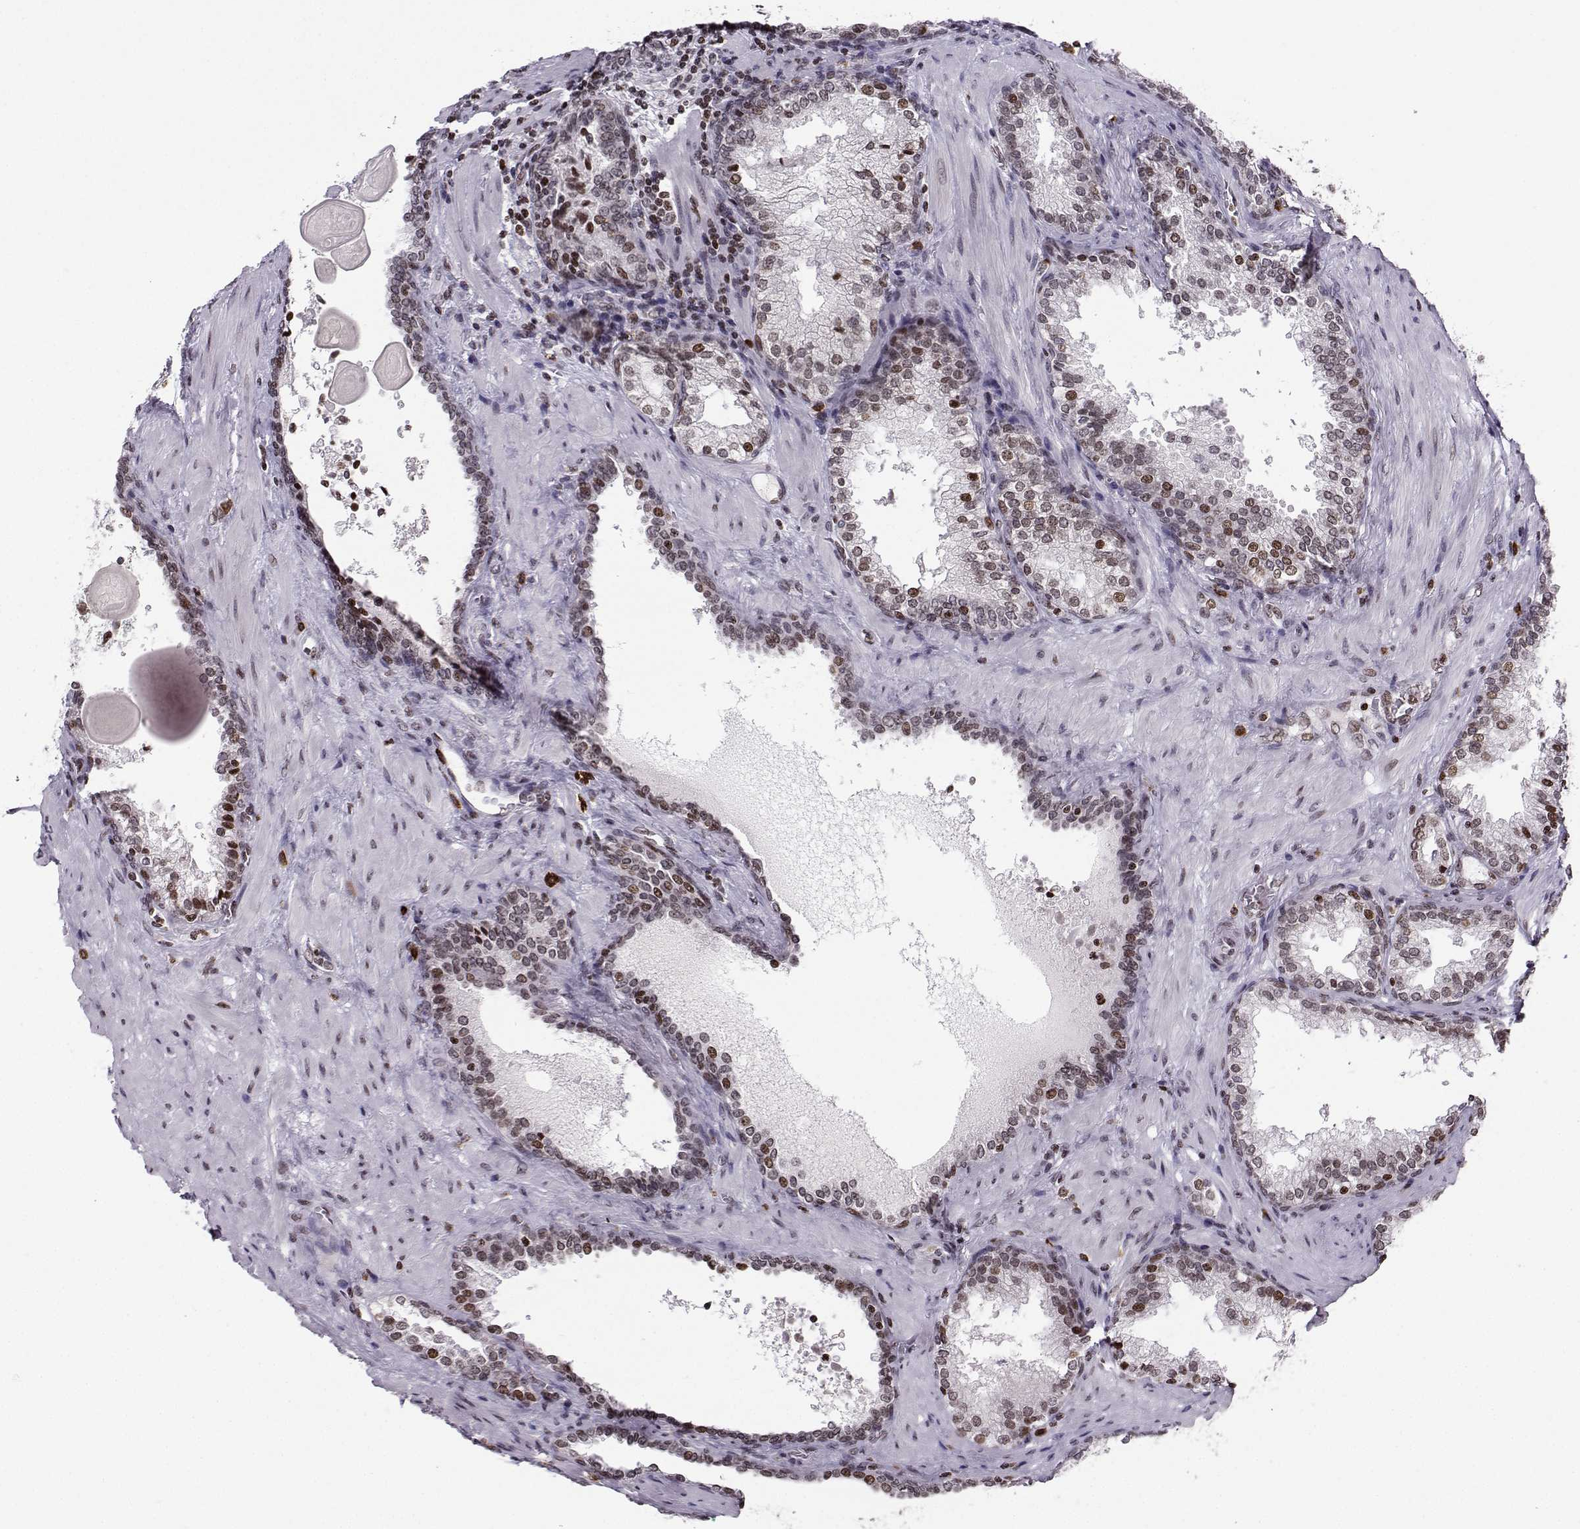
{"staining": {"intensity": "moderate", "quantity": "<25%", "location": "nuclear"}, "tissue": "prostate cancer", "cell_type": "Tumor cells", "image_type": "cancer", "snomed": [{"axis": "morphology", "description": "Adenocarcinoma, Low grade"}, {"axis": "topography", "description": "Prostate"}], "caption": "Brown immunohistochemical staining in human prostate cancer exhibits moderate nuclear expression in about <25% of tumor cells.", "gene": "ZNF19", "patient": {"sex": "male", "age": 60}}